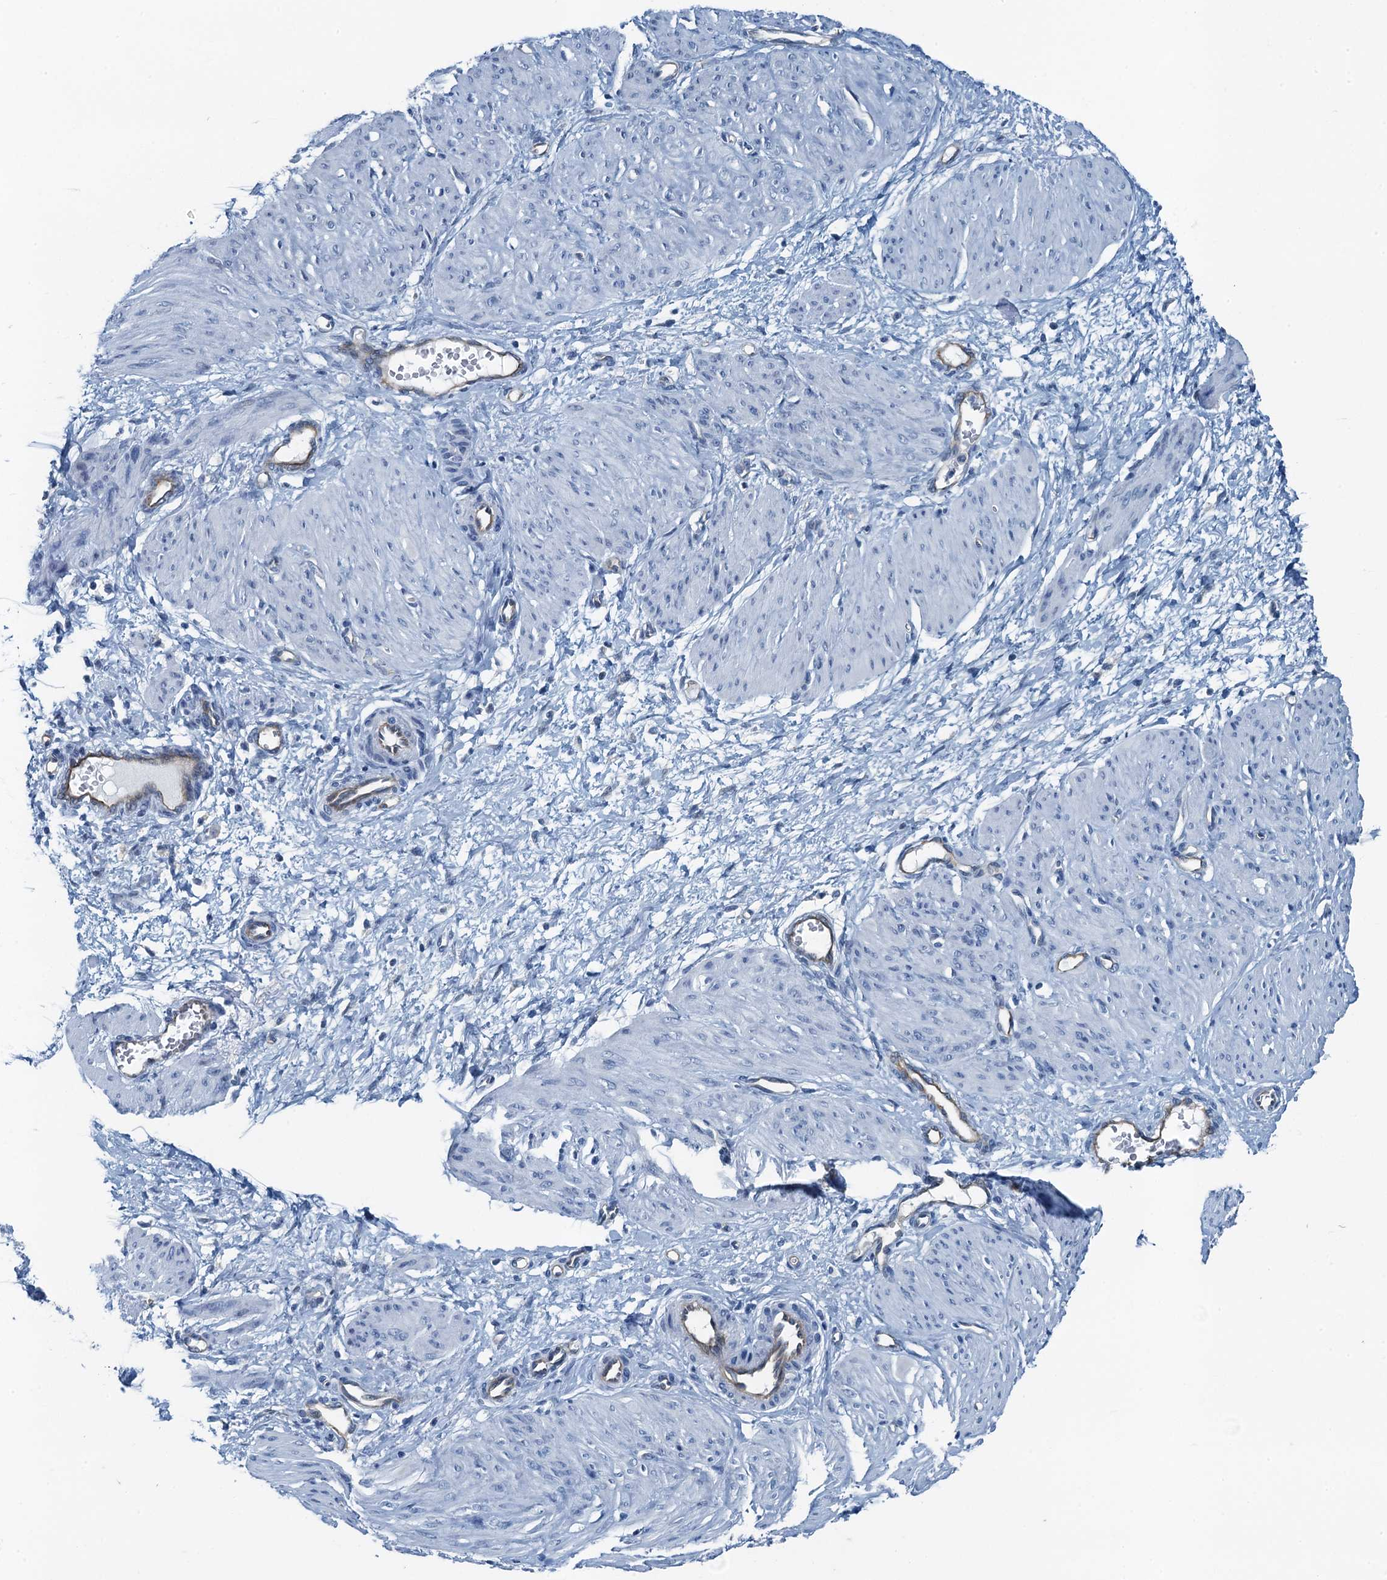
{"staining": {"intensity": "negative", "quantity": "none", "location": "none"}, "tissue": "smooth muscle", "cell_type": "Smooth muscle cells", "image_type": "normal", "snomed": [{"axis": "morphology", "description": "Normal tissue, NOS"}, {"axis": "topography", "description": "Endometrium"}], "caption": "Immunohistochemistry (IHC) histopathology image of benign smooth muscle: smooth muscle stained with DAB (3,3'-diaminobenzidine) shows no significant protein expression in smooth muscle cells. The staining is performed using DAB brown chromogen with nuclei counter-stained in using hematoxylin.", "gene": "GFOD2", "patient": {"sex": "female", "age": 33}}